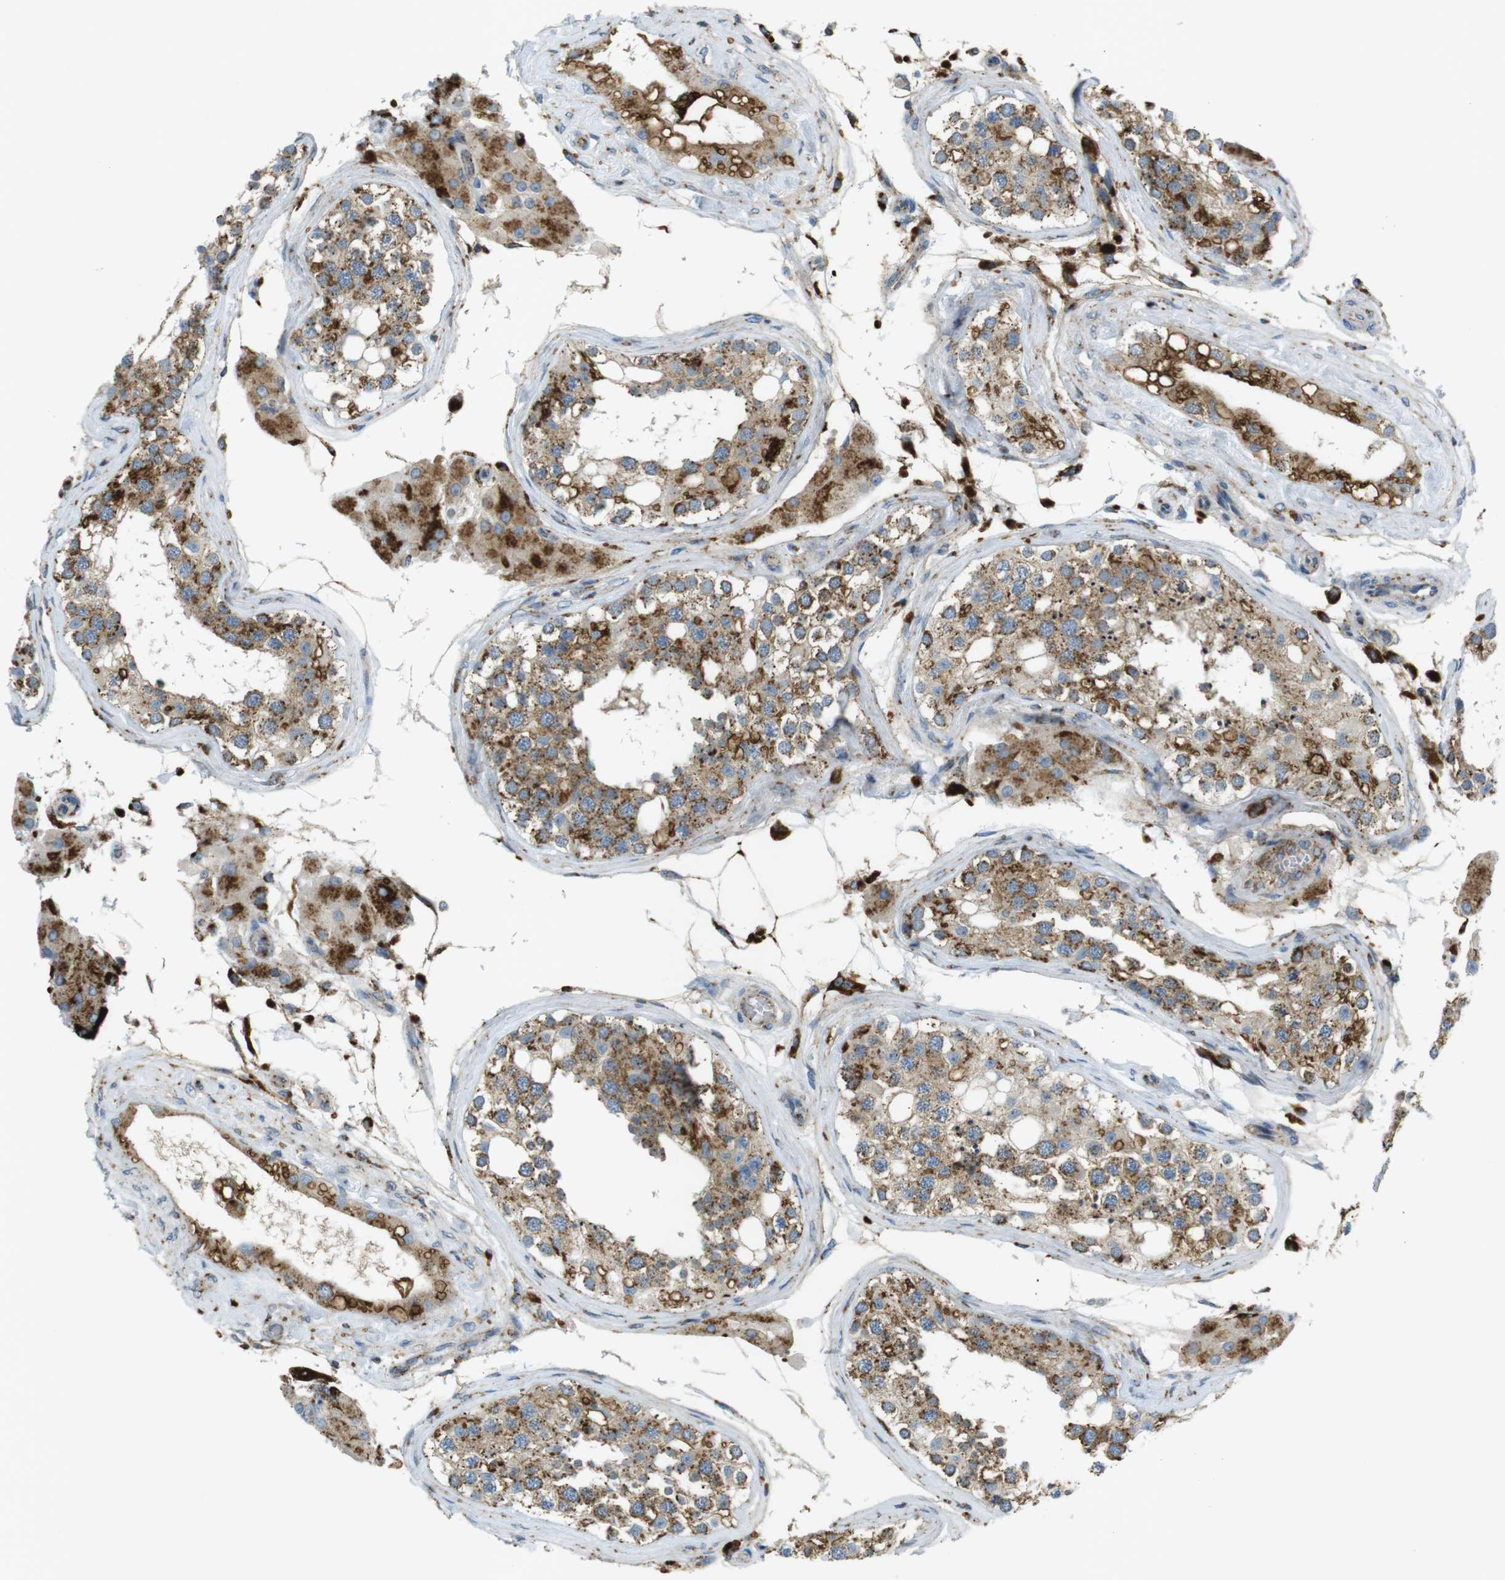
{"staining": {"intensity": "moderate", "quantity": ">75%", "location": "cytoplasmic/membranous"}, "tissue": "testis", "cell_type": "Cells in seminiferous ducts", "image_type": "normal", "snomed": [{"axis": "morphology", "description": "Normal tissue, NOS"}, {"axis": "topography", "description": "Testis"}], "caption": "The micrograph shows a brown stain indicating the presence of a protein in the cytoplasmic/membranous of cells in seminiferous ducts in testis.", "gene": "LAMP1", "patient": {"sex": "male", "age": 68}}